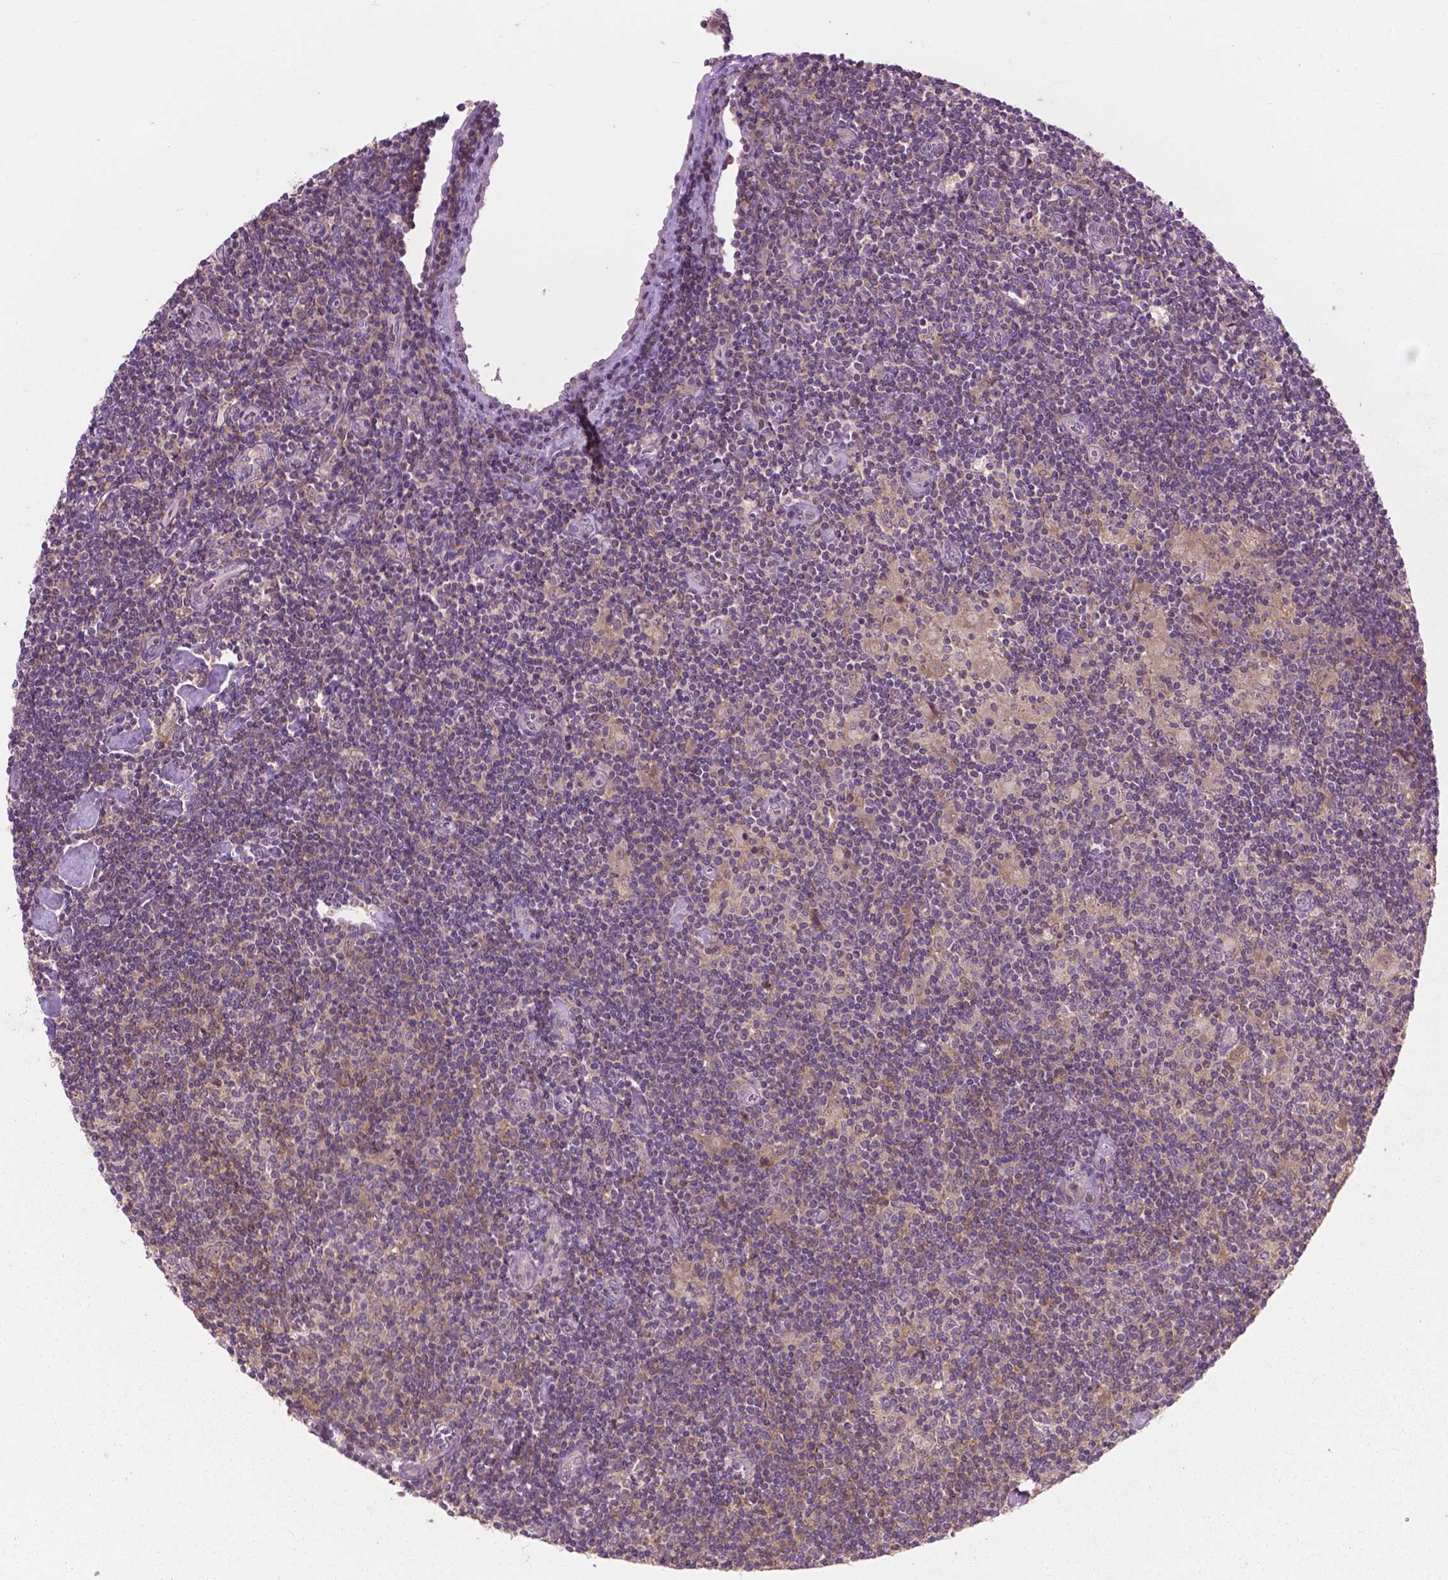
{"staining": {"intensity": "weak", "quantity": "<25%", "location": "cytoplasmic/membranous"}, "tissue": "lymphoma", "cell_type": "Tumor cells", "image_type": "cancer", "snomed": [{"axis": "morphology", "description": "Hodgkin's disease, NOS"}, {"axis": "topography", "description": "Lymph node"}], "caption": "There is no significant expression in tumor cells of lymphoma. (Immunohistochemistry, brightfield microscopy, high magnification).", "gene": "MZT1", "patient": {"sex": "male", "age": 40}}